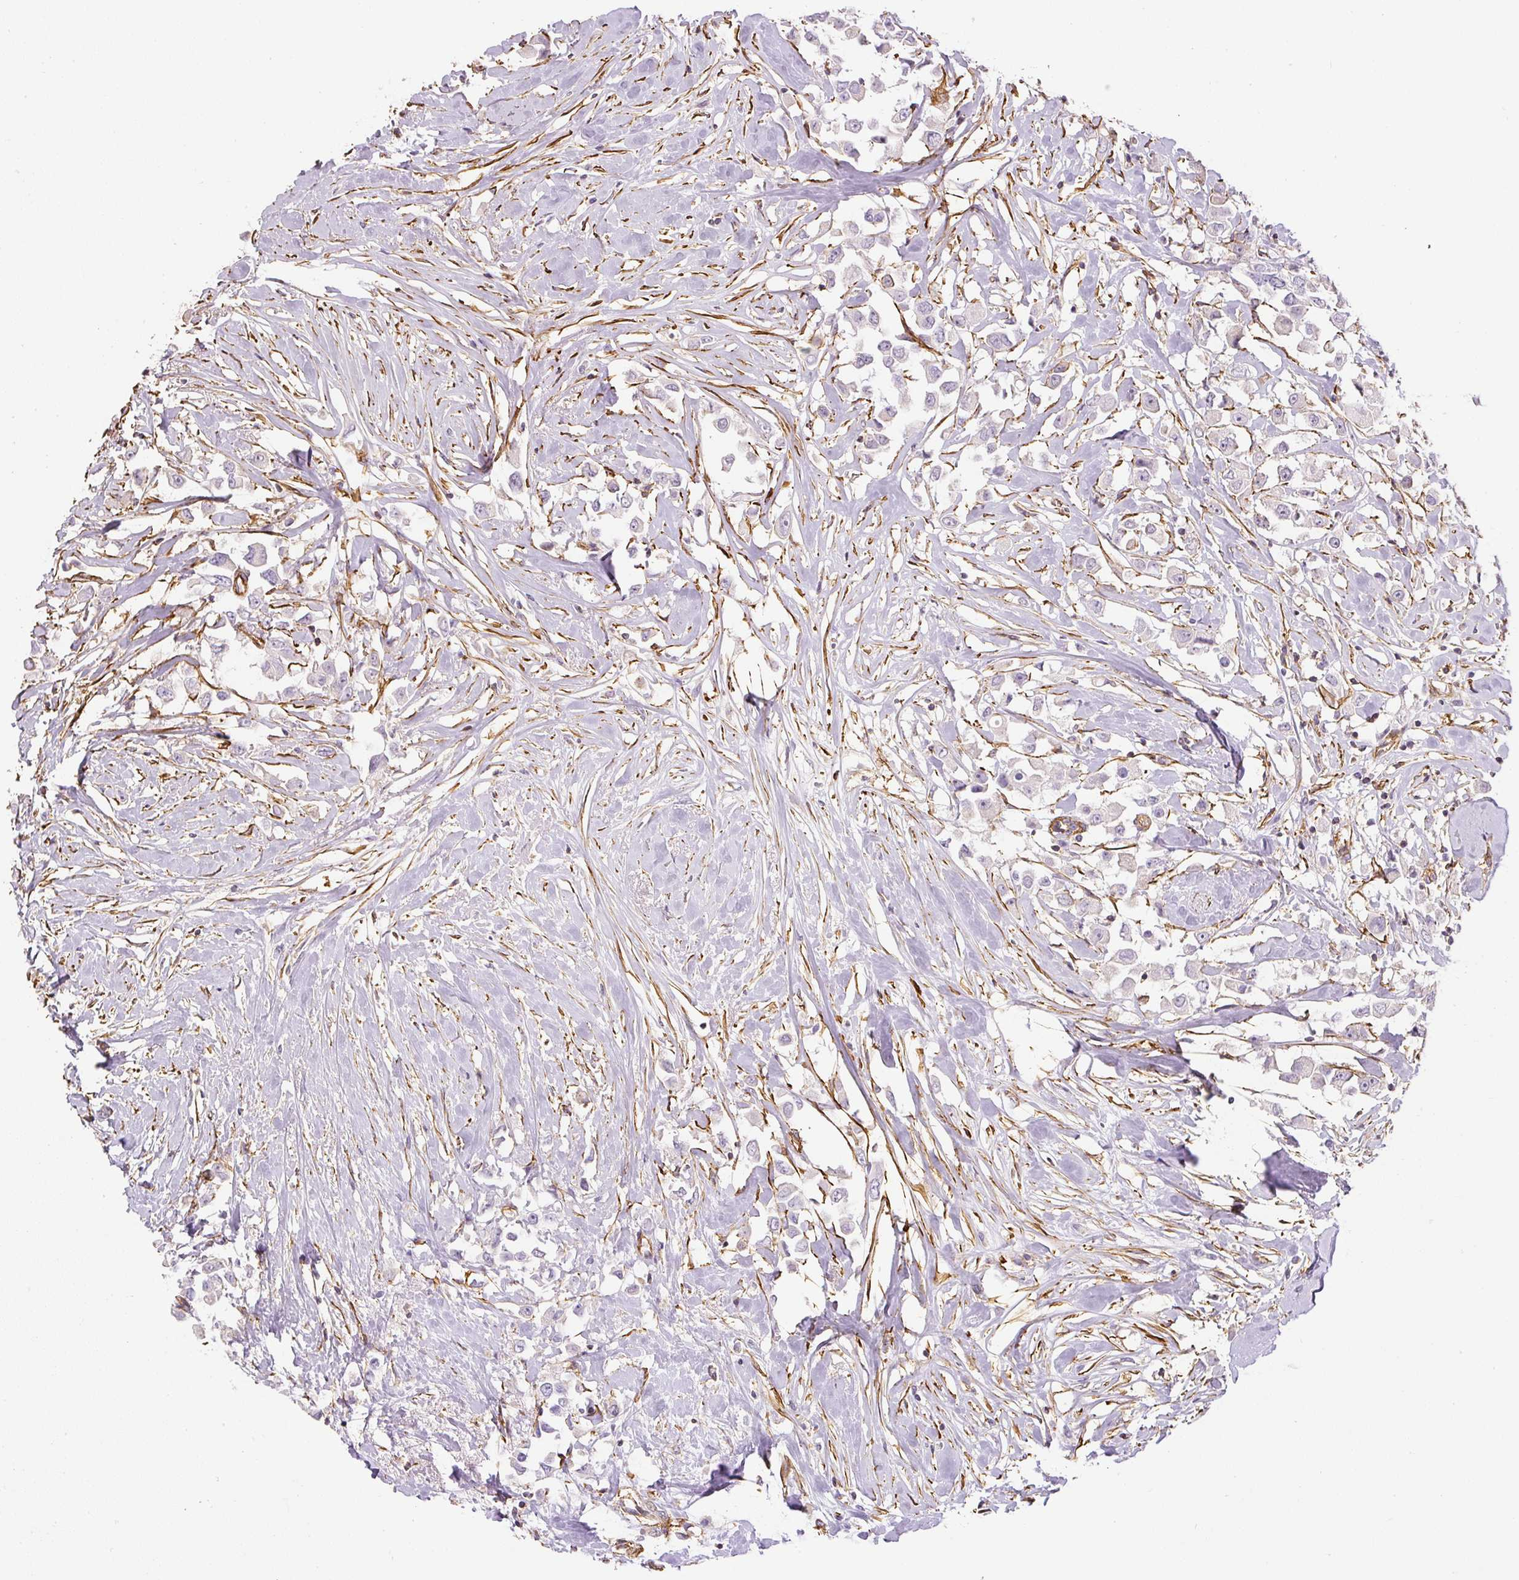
{"staining": {"intensity": "negative", "quantity": "none", "location": "none"}, "tissue": "breast cancer", "cell_type": "Tumor cells", "image_type": "cancer", "snomed": [{"axis": "morphology", "description": "Duct carcinoma"}, {"axis": "topography", "description": "Breast"}], "caption": "IHC of human breast cancer (intraductal carcinoma) displays no expression in tumor cells. Nuclei are stained in blue.", "gene": "MYL12A", "patient": {"sex": "female", "age": 61}}